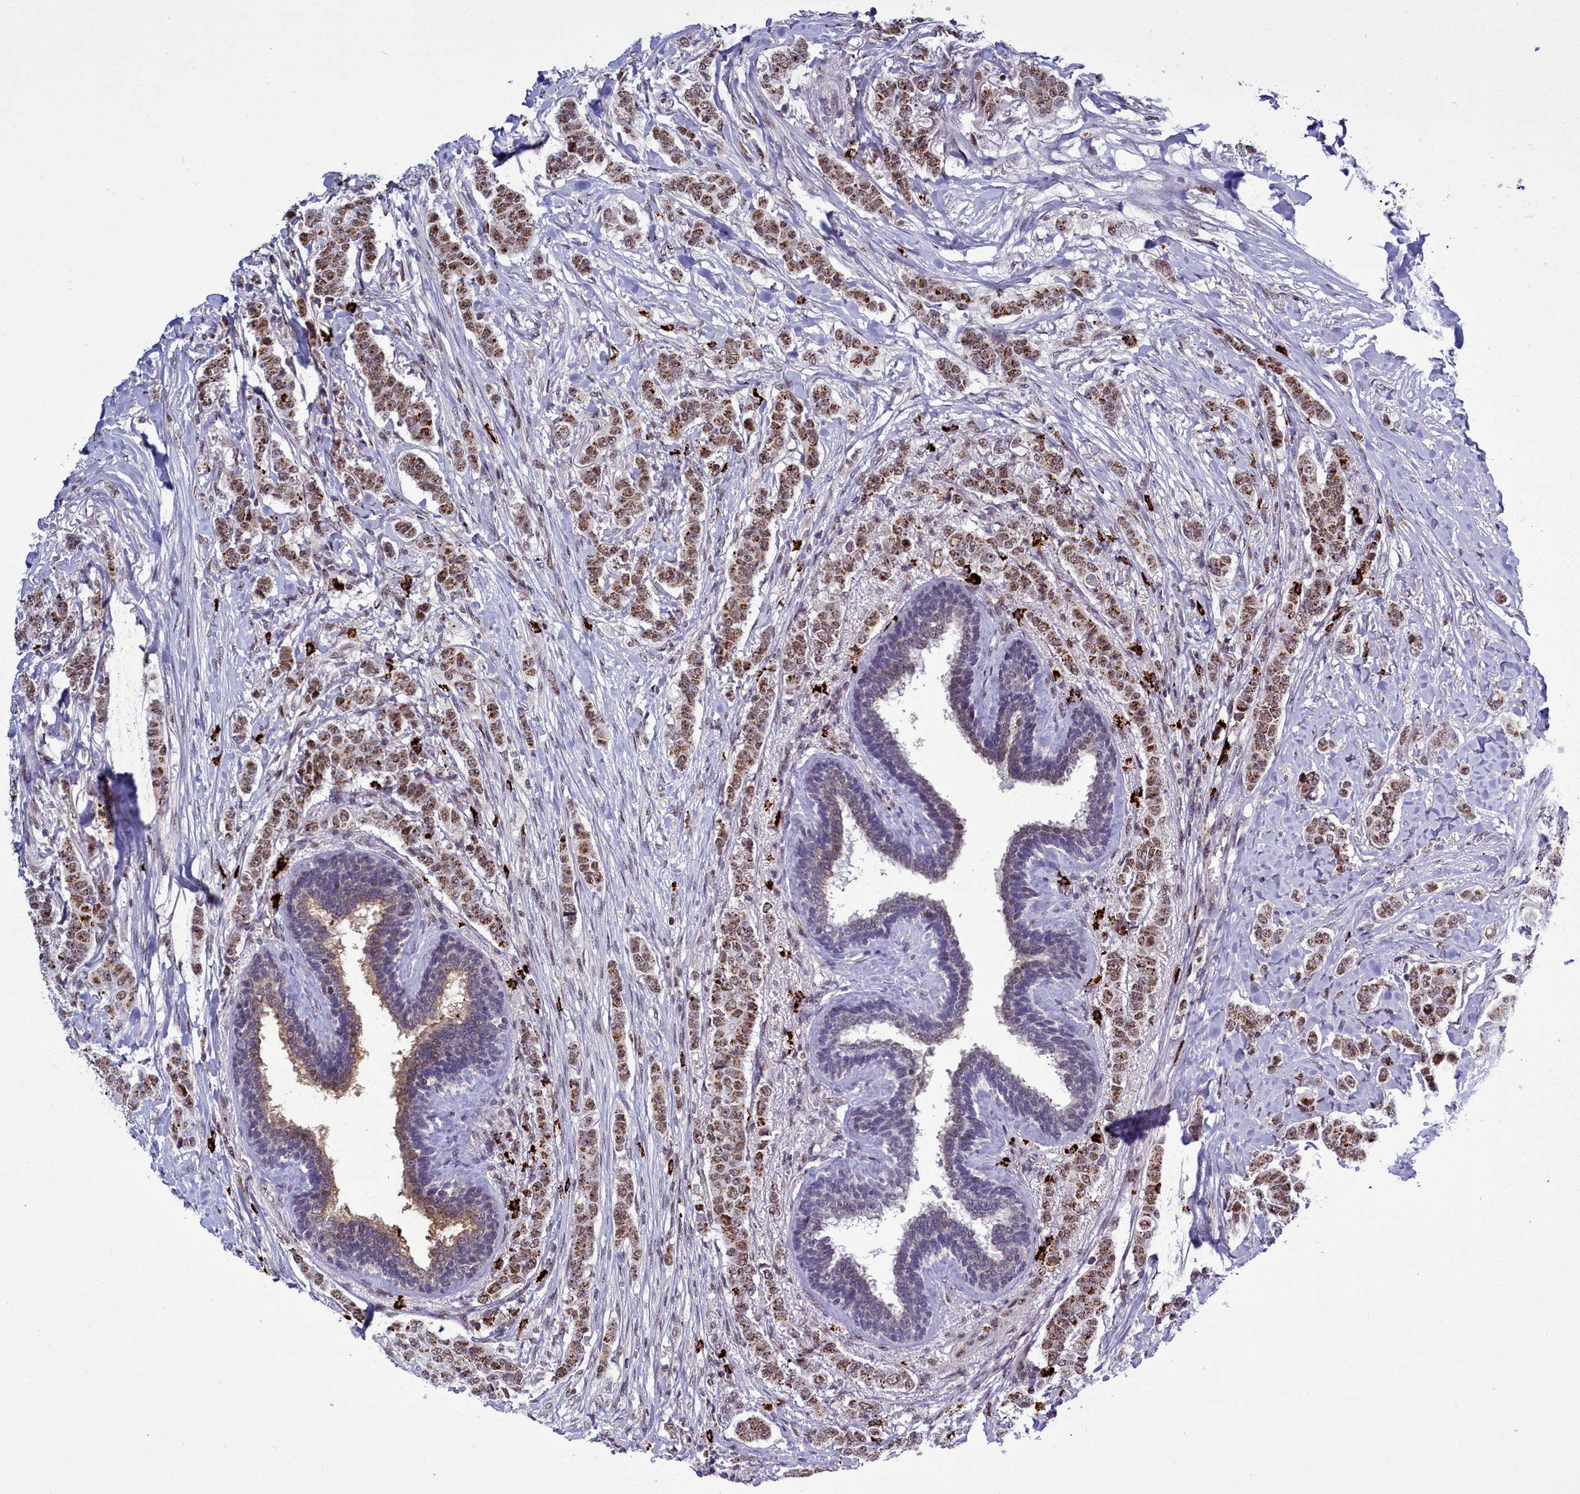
{"staining": {"intensity": "moderate", "quantity": ">75%", "location": "cytoplasmic/membranous,nuclear"}, "tissue": "breast cancer", "cell_type": "Tumor cells", "image_type": "cancer", "snomed": [{"axis": "morphology", "description": "Duct carcinoma"}, {"axis": "topography", "description": "Breast"}], "caption": "Moderate cytoplasmic/membranous and nuclear protein staining is identified in approximately >75% of tumor cells in breast cancer.", "gene": "POM121L2", "patient": {"sex": "female", "age": 40}}